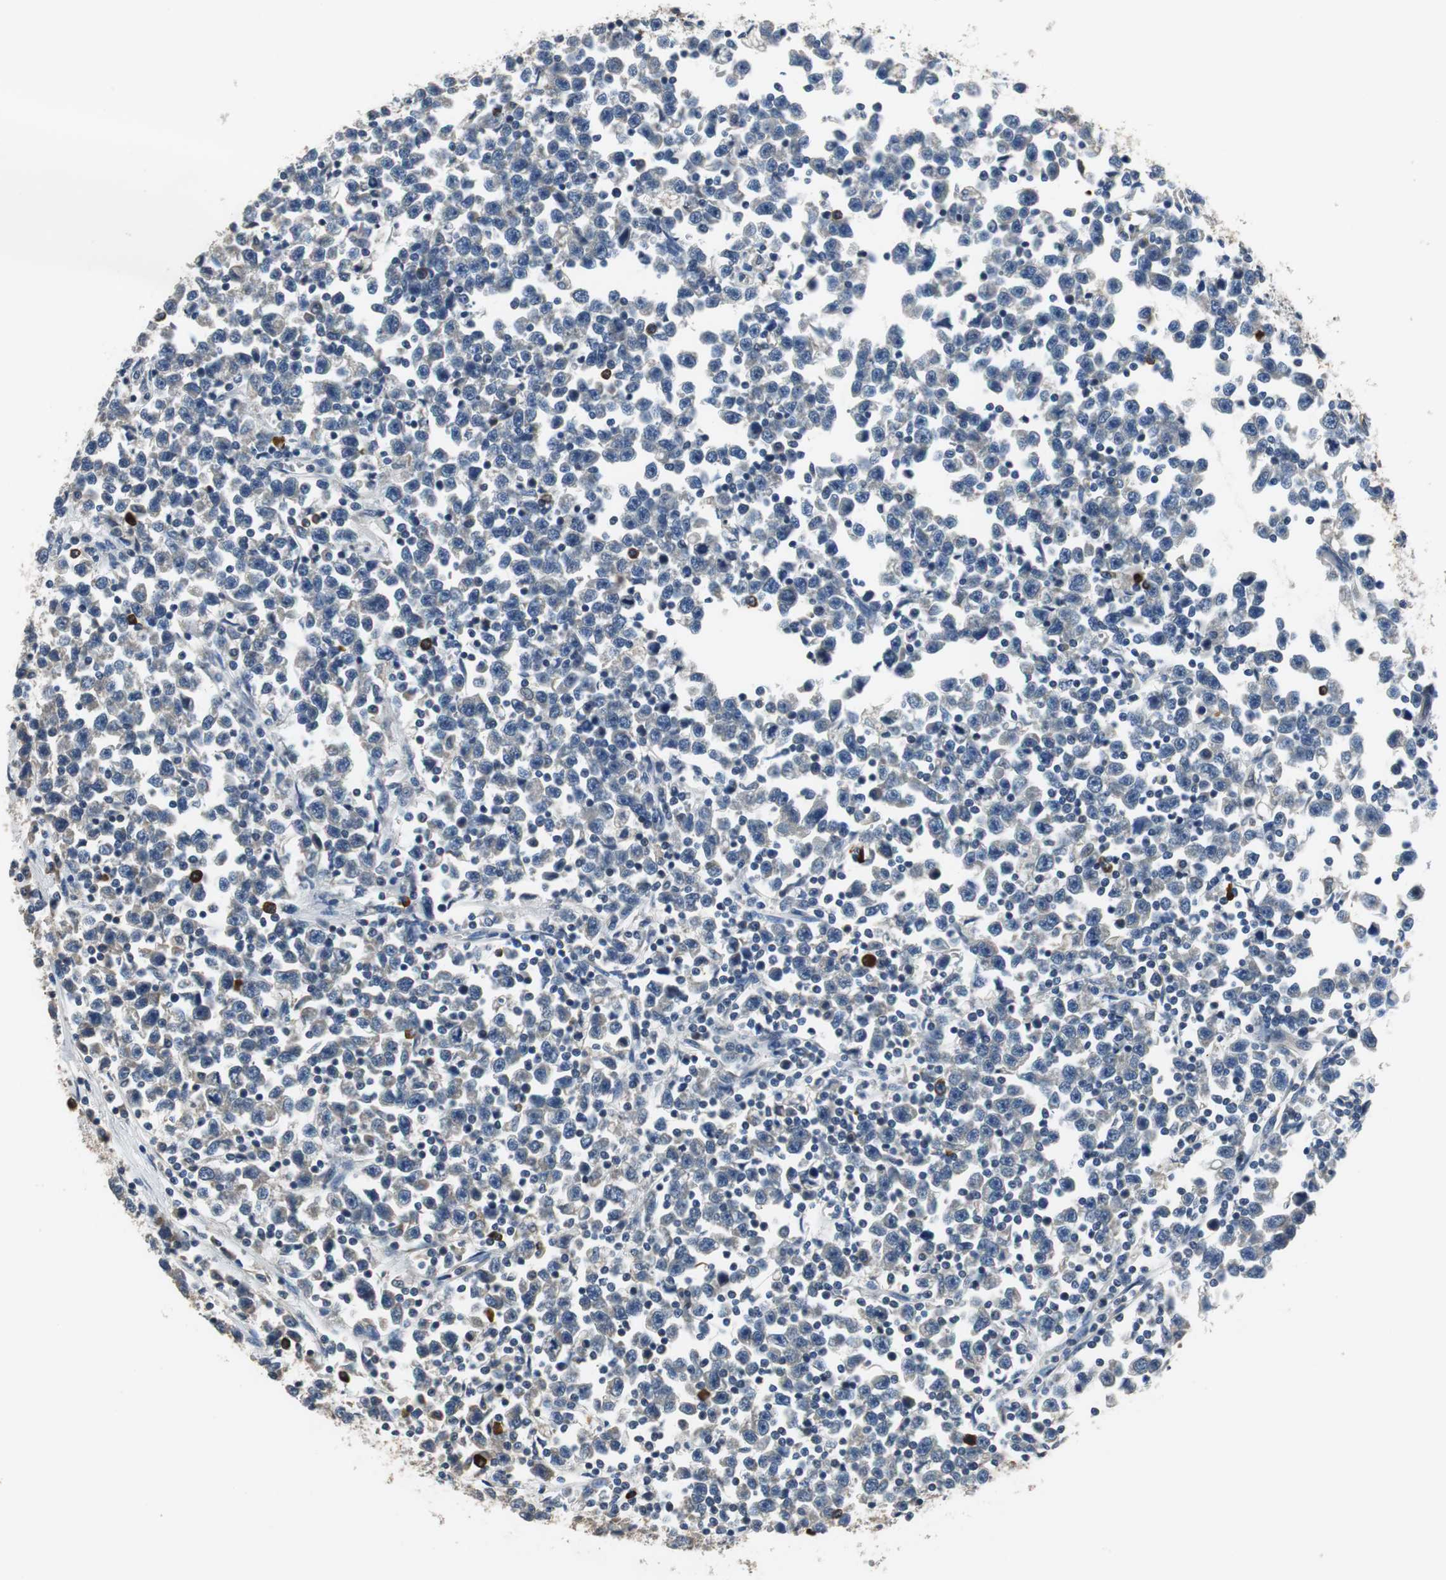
{"staining": {"intensity": "negative", "quantity": "none", "location": "none"}, "tissue": "testis cancer", "cell_type": "Tumor cells", "image_type": "cancer", "snomed": [{"axis": "morphology", "description": "Seminoma, NOS"}, {"axis": "topography", "description": "Testis"}], "caption": "Tumor cells are negative for protein expression in human testis seminoma.", "gene": "MTIF2", "patient": {"sex": "male", "age": 43}}